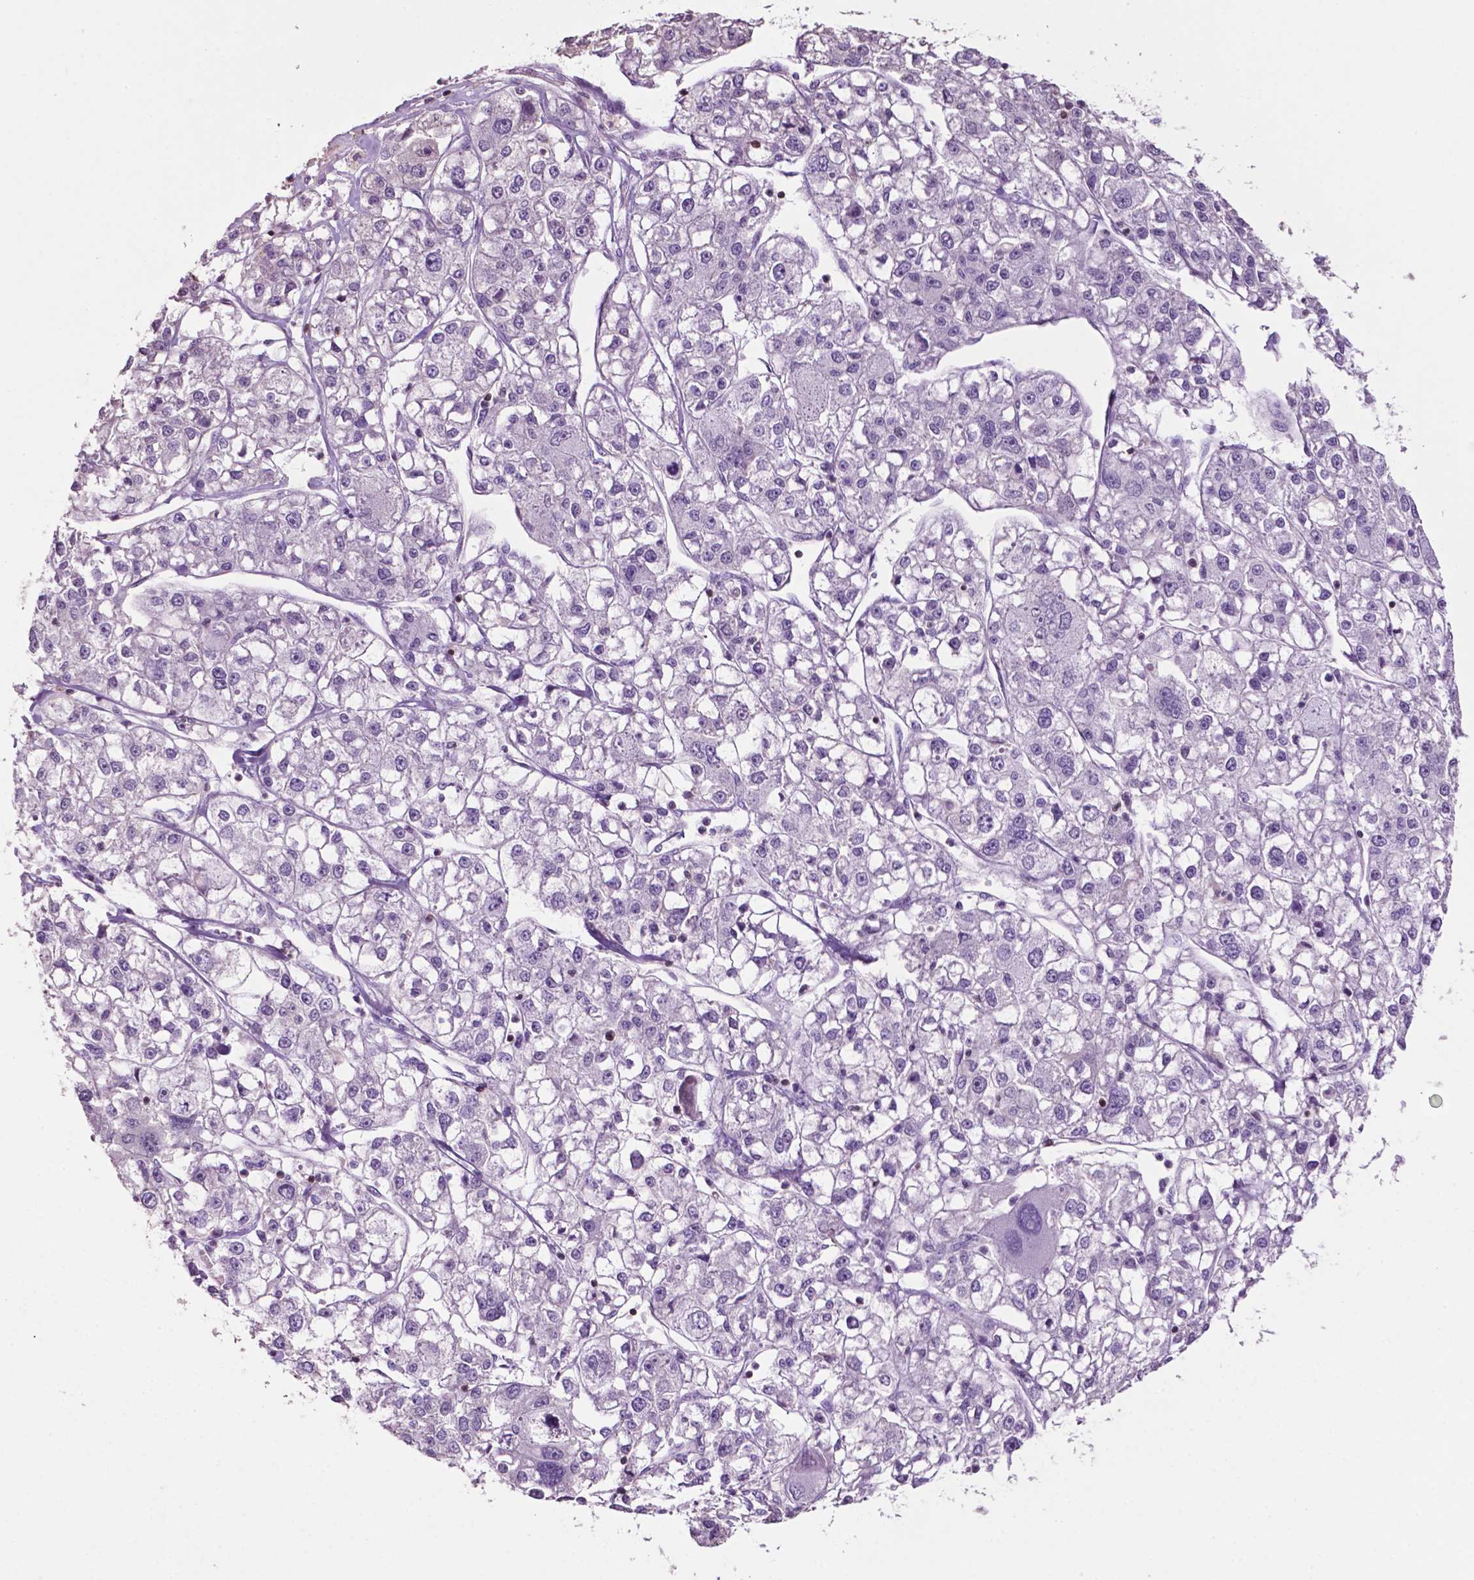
{"staining": {"intensity": "negative", "quantity": "none", "location": "none"}, "tissue": "liver cancer", "cell_type": "Tumor cells", "image_type": "cancer", "snomed": [{"axis": "morphology", "description": "Carcinoma, Hepatocellular, NOS"}, {"axis": "topography", "description": "Liver"}], "caption": "An immunohistochemistry (IHC) image of liver cancer is shown. There is no staining in tumor cells of liver cancer.", "gene": "TBC1D10C", "patient": {"sex": "male", "age": 56}}